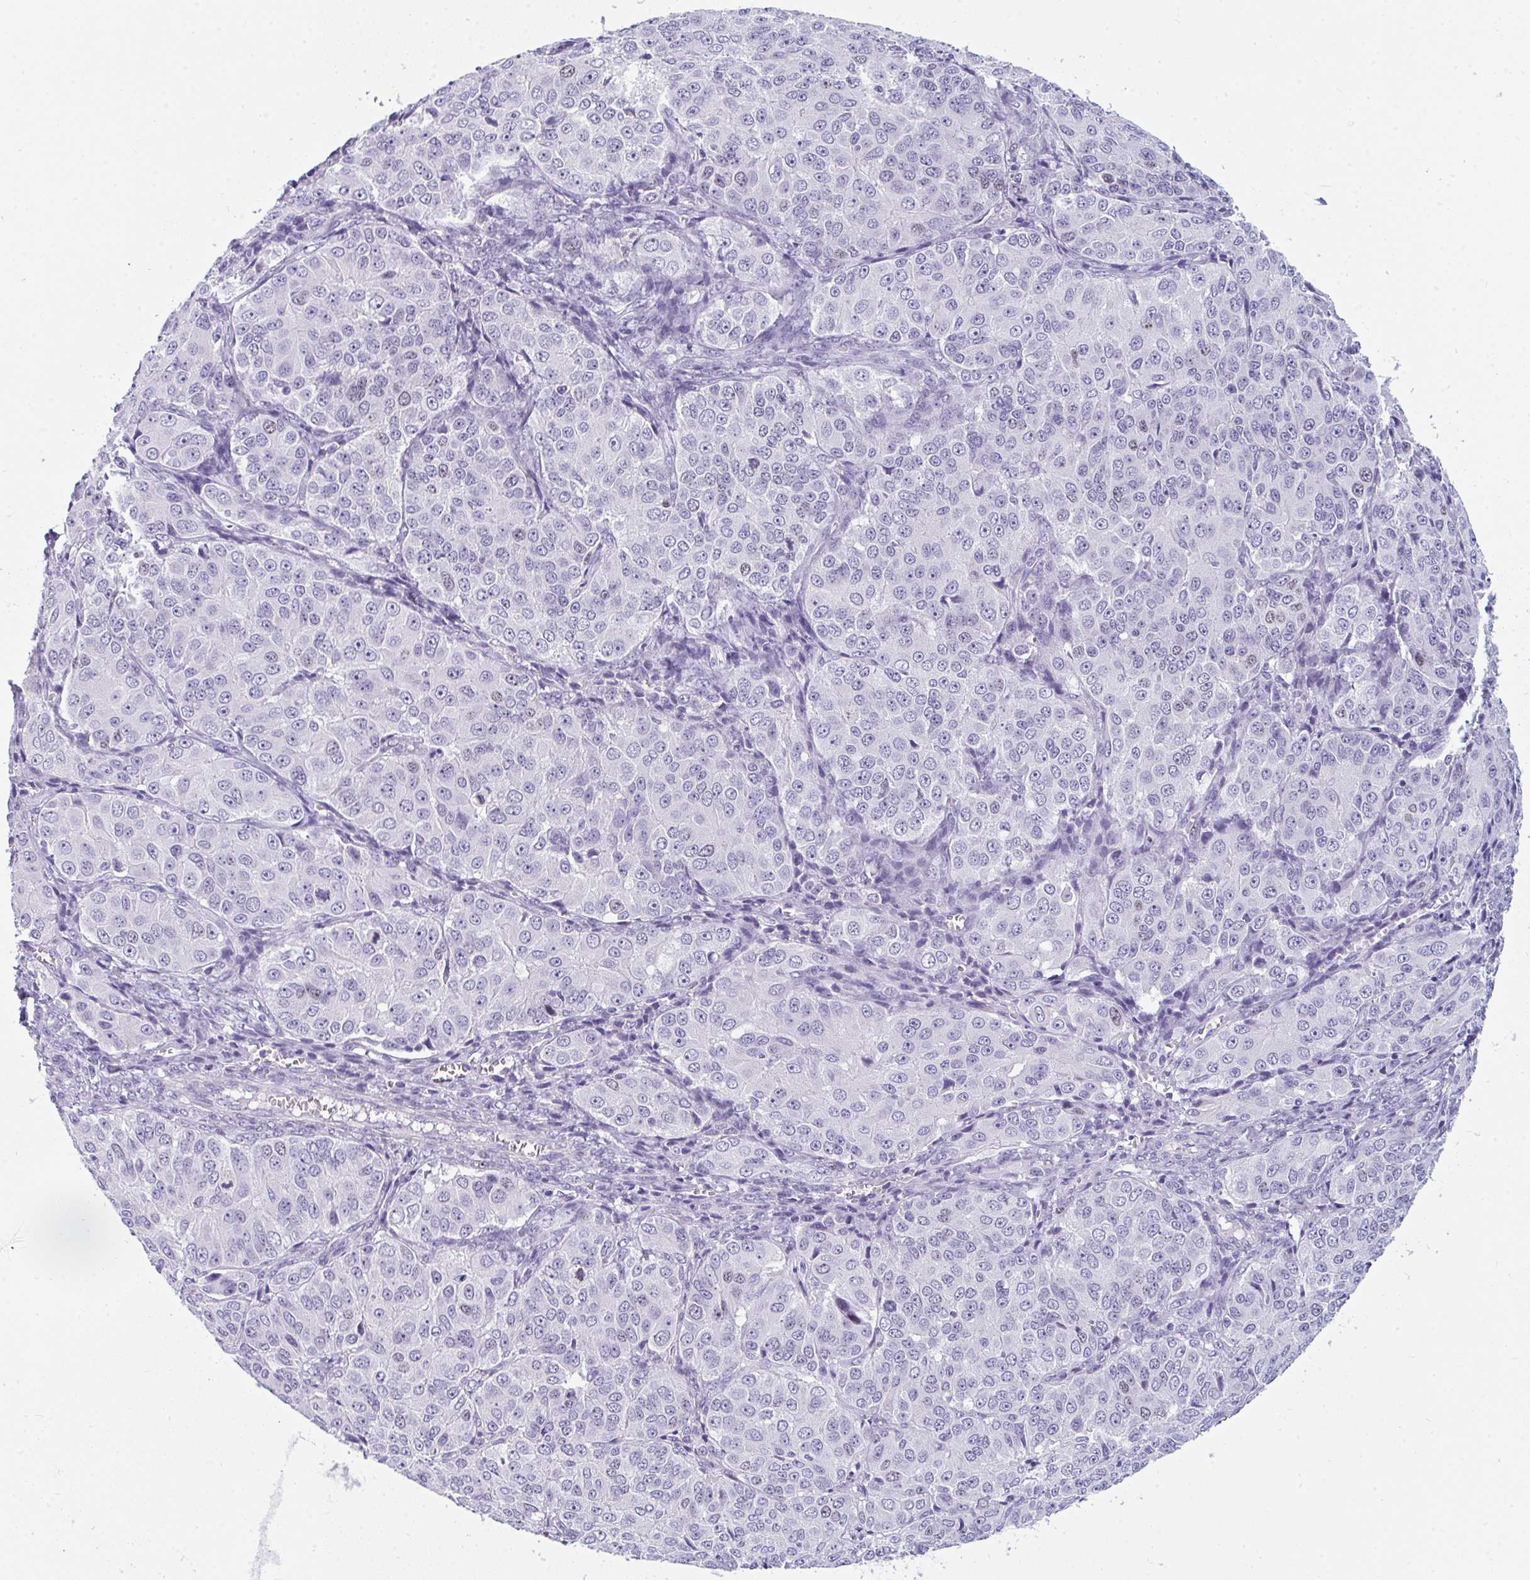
{"staining": {"intensity": "negative", "quantity": "none", "location": "none"}, "tissue": "ovarian cancer", "cell_type": "Tumor cells", "image_type": "cancer", "snomed": [{"axis": "morphology", "description": "Carcinoma, endometroid"}, {"axis": "topography", "description": "Ovary"}], "caption": "Histopathology image shows no significant protein positivity in tumor cells of endometroid carcinoma (ovarian). (DAB immunohistochemistry visualized using brightfield microscopy, high magnification).", "gene": "SUZ12", "patient": {"sex": "female", "age": 51}}